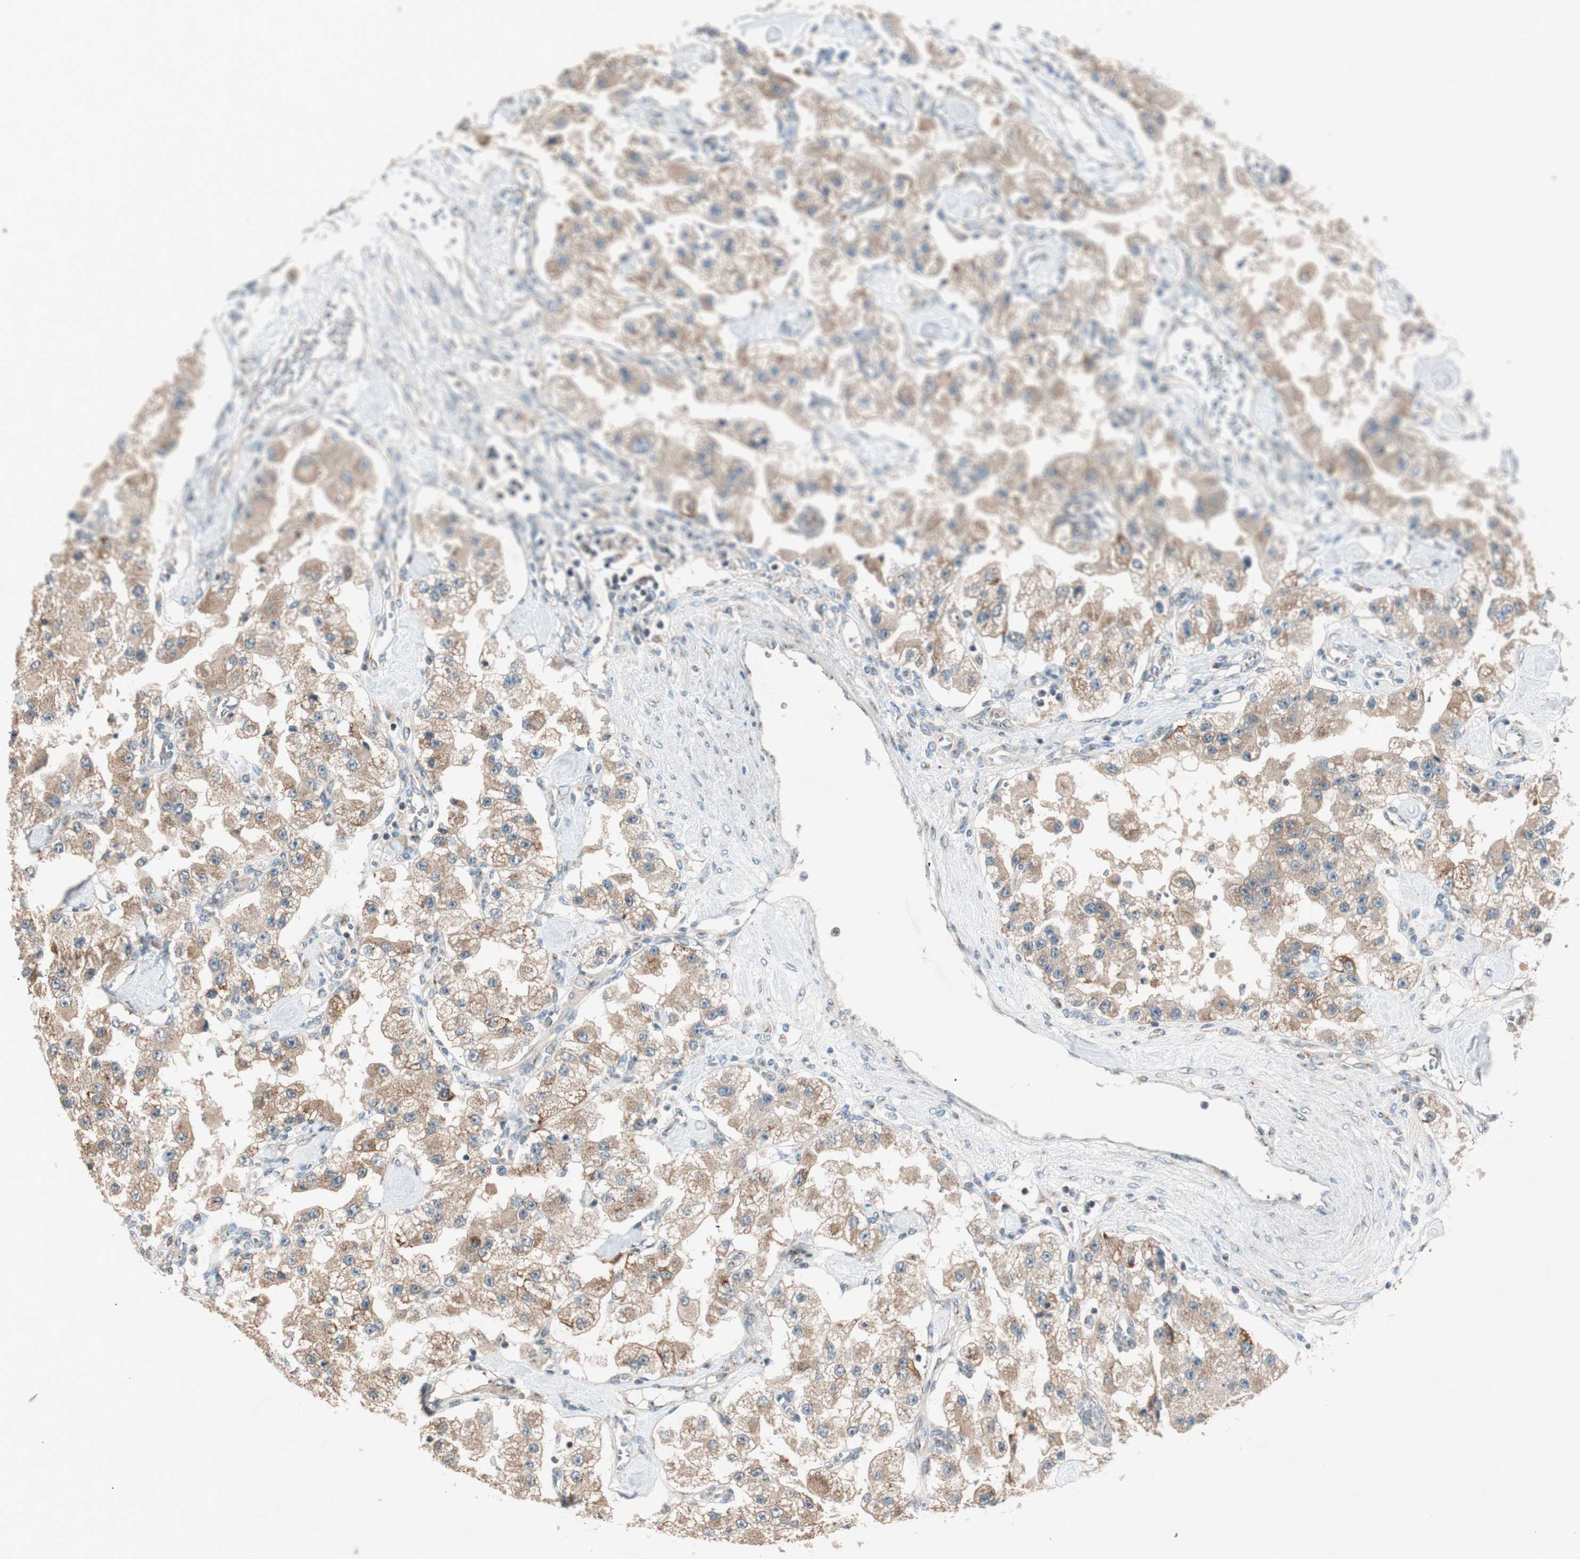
{"staining": {"intensity": "moderate", "quantity": ">75%", "location": "cytoplasmic/membranous"}, "tissue": "carcinoid", "cell_type": "Tumor cells", "image_type": "cancer", "snomed": [{"axis": "morphology", "description": "Carcinoid, malignant, NOS"}, {"axis": "topography", "description": "Pancreas"}], "caption": "Protein analysis of carcinoid tissue exhibits moderate cytoplasmic/membranous expression in about >75% of tumor cells.", "gene": "SEC16A", "patient": {"sex": "male", "age": 41}}